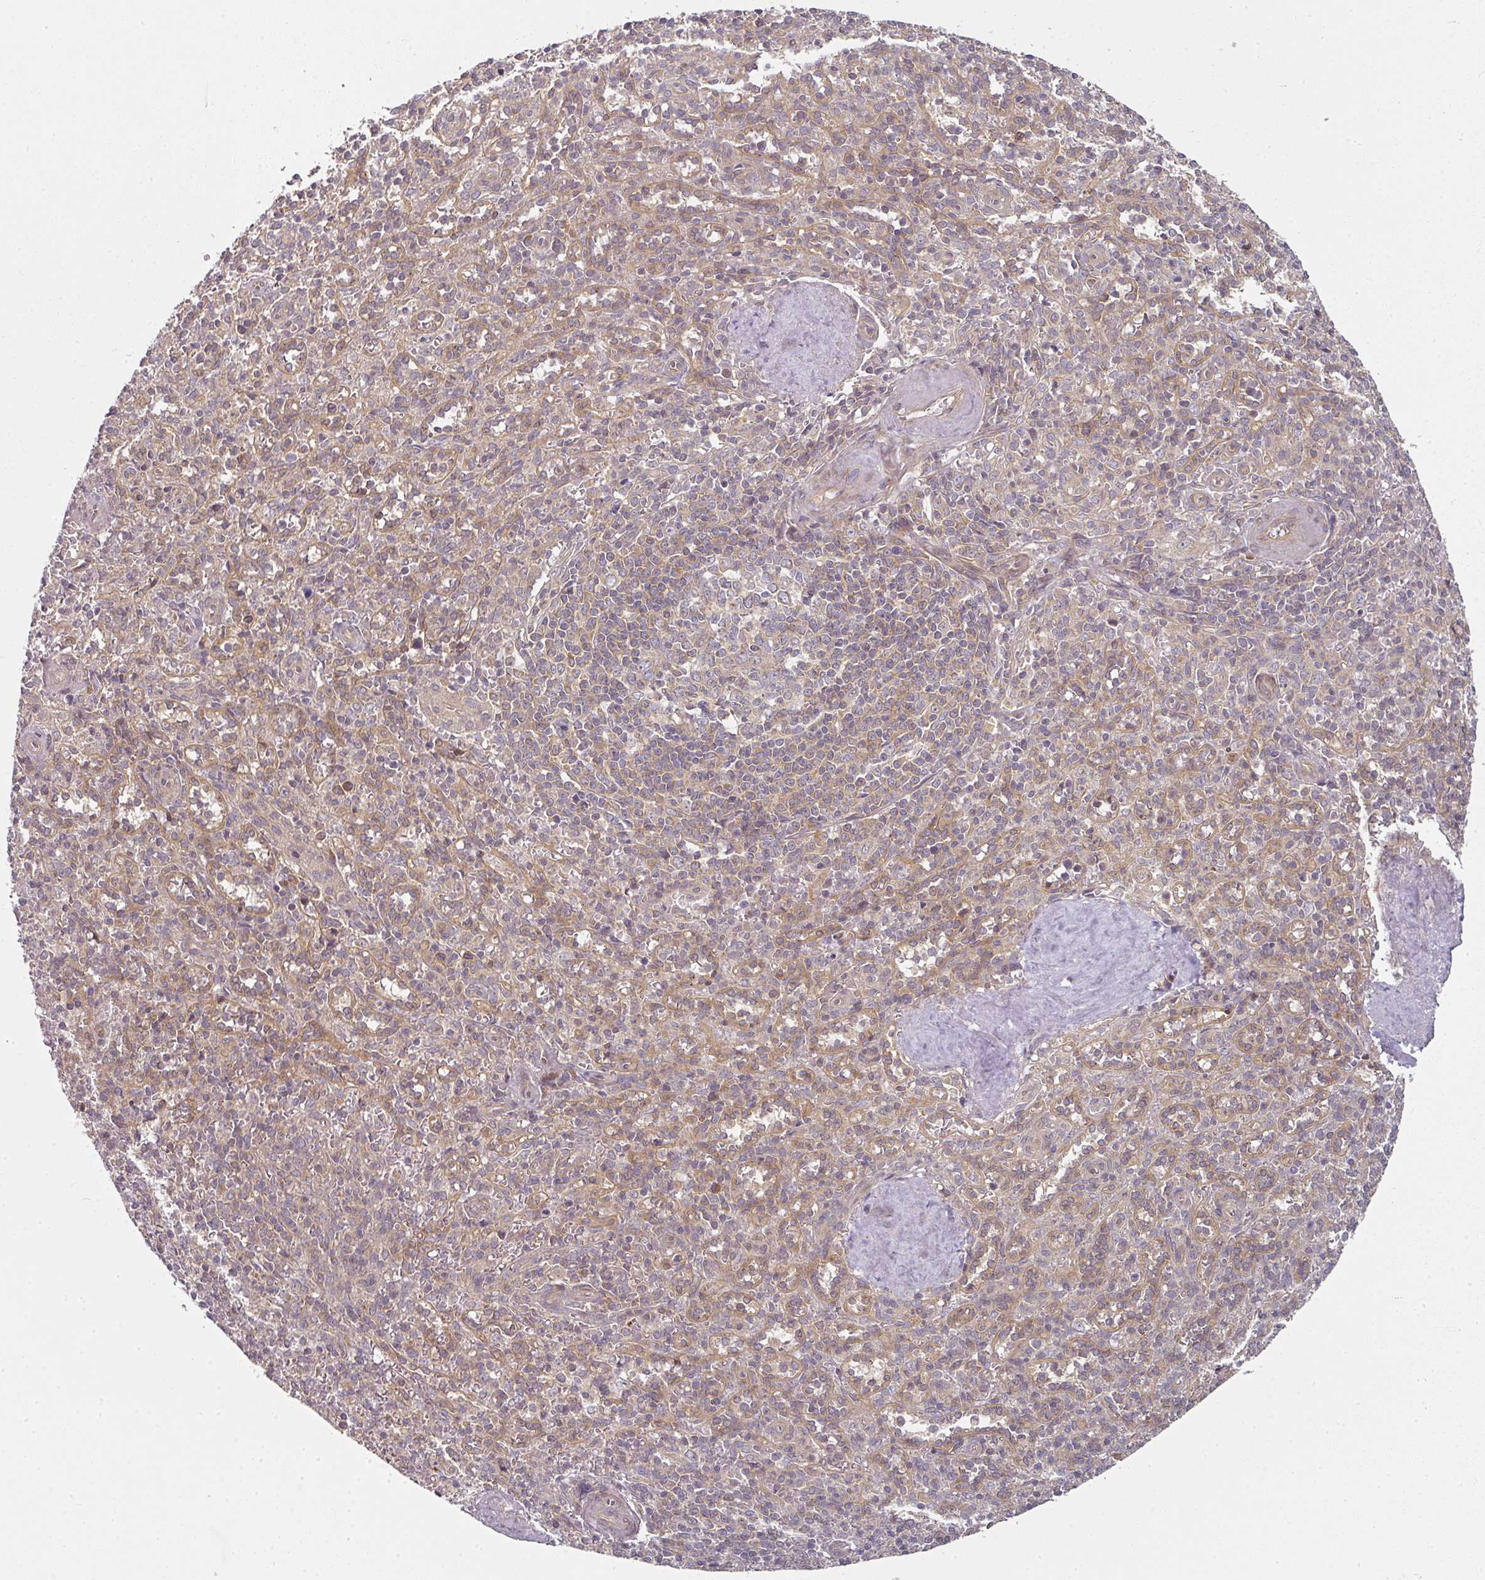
{"staining": {"intensity": "moderate", "quantity": "<25%", "location": "cytoplasmic/membranous"}, "tissue": "spleen", "cell_type": "Cells in red pulp", "image_type": "normal", "snomed": [{"axis": "morphology", "description": "Normal tissue, NOS"}, {"axis": "topography", "description": "Spleen"}], "caption": "Immunohistochemistry (IHC) histopathology image of unremarkable human spleen stained for a protein (brown), which demonstrates low levels of moderate cytoplasmic/membranous positivity in approximately <25% of cells in red pulp.", "gene": "MAP2K2", "patient": {"sex": "female", "age": 70}}